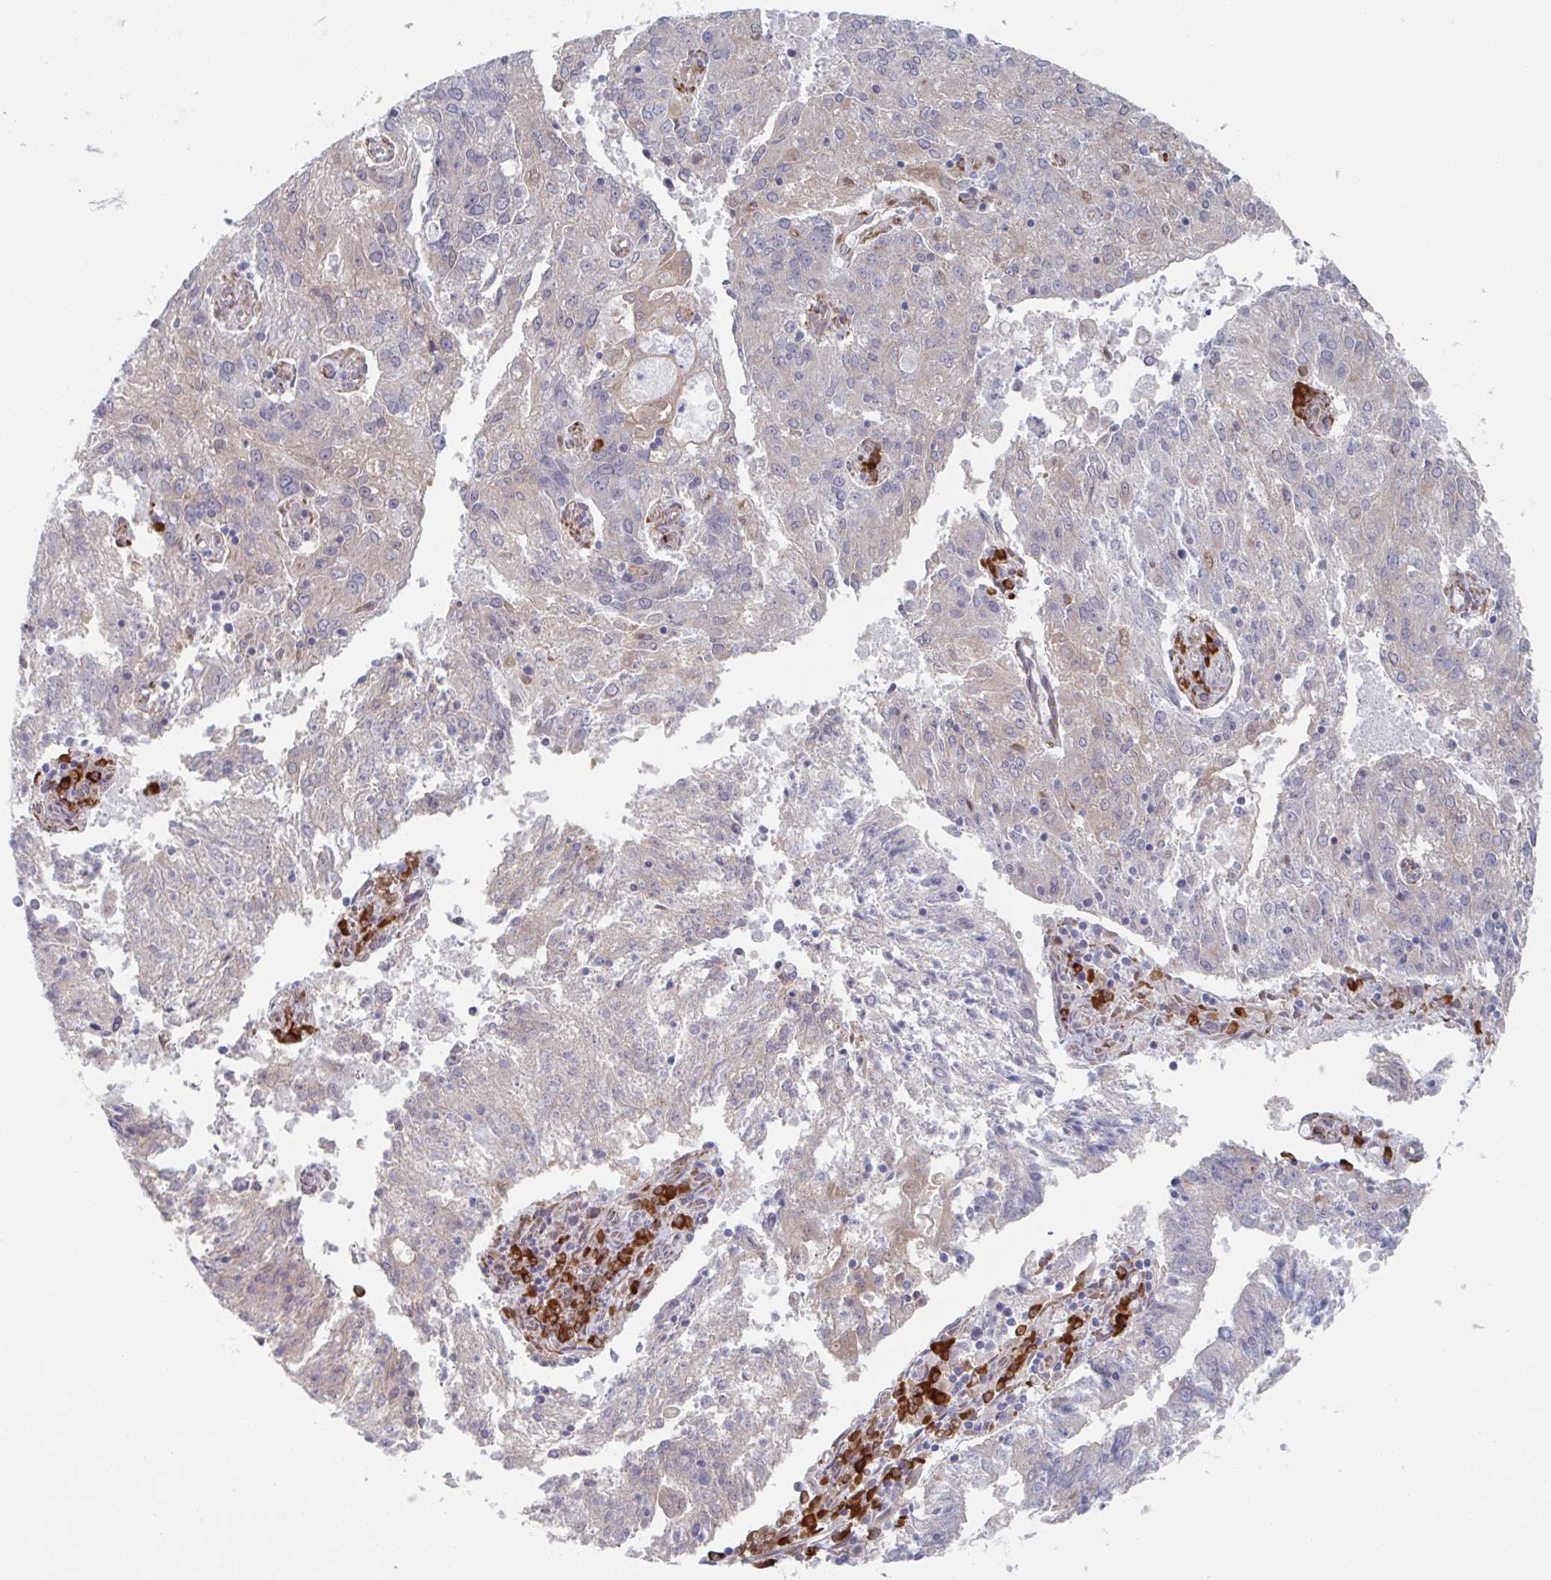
{"staining": {"intensity": "weak", "quantity": "<25%", "location": "cytoplasmic/membranous"}, "tissue": "endometrial cancer", "cell_type": "Tumor cells", "image_type": "cancer", "snomed": [{"axis": "morphology", "description": "Adenocarcinoma, NOS"}, {"axis": "topography", "description": "Endometrium"}], "caption": "An immunohistochemistry (IHC) photomicrograph of endometrial cancer (adenocarcinoma) is shown. There is no staining in tumor cells of endometrial cancer (adenocarcinoma).", "gene": "TRAPPC10", "patient": {"sex": "female", "age": 82}}